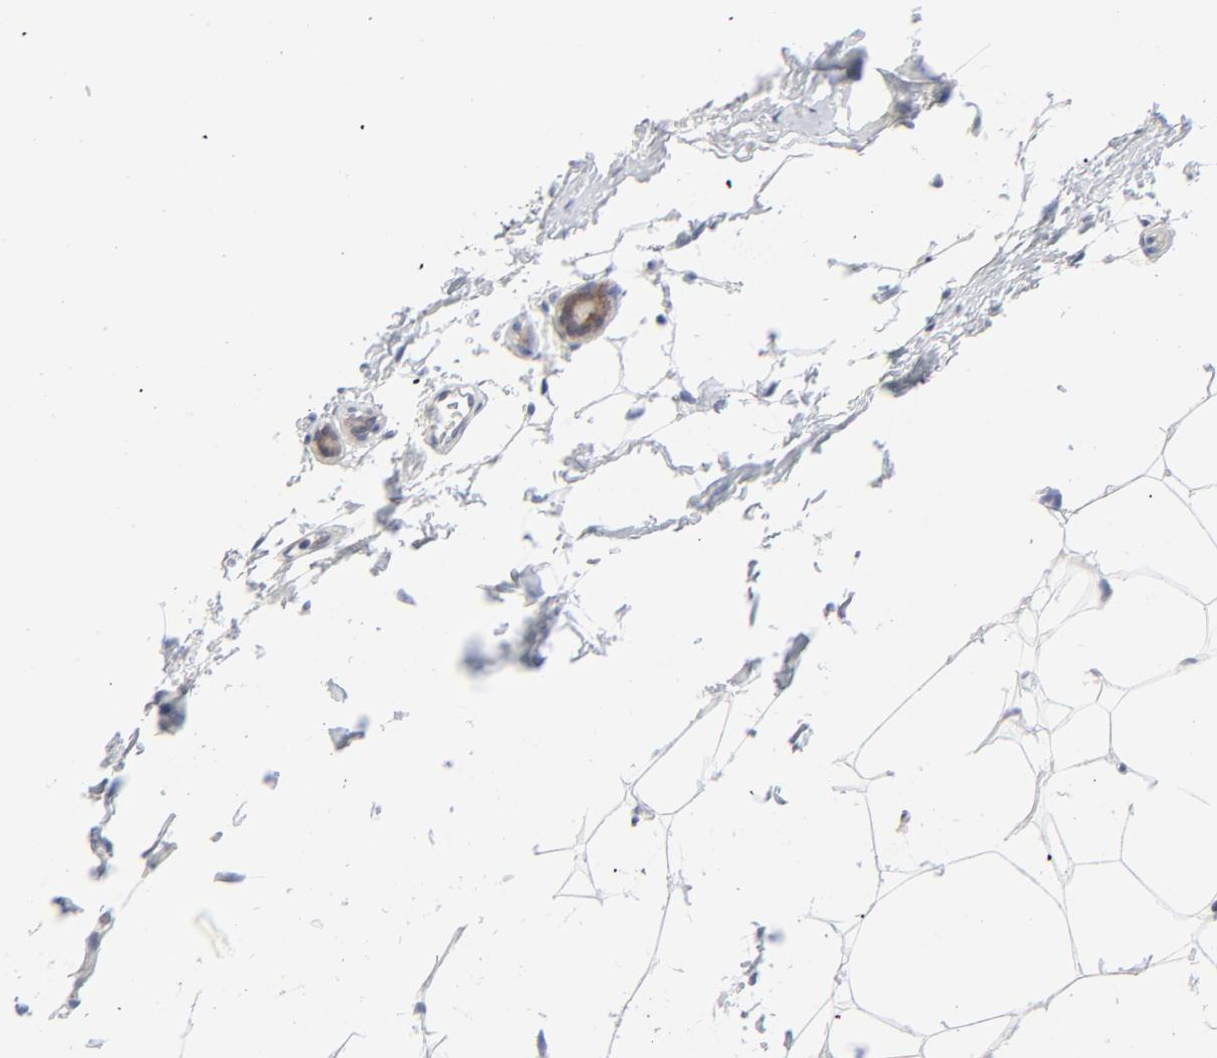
{"staining": {"intensity": "weak", "quantity": "25%-75%", "location": "cytoplasmic/membranous"}, "tissue": "breast cancer", "cell_type": "Tumor cells", "image_type": "cancer", "snomed": [{"axis": "morphology", "description": "Lobular carcinoma"}, {"axis": "topography", "description": "Breast"}], "caption": "Breast cancer stained with IHC reveals weak cytoplasmic/membranous staining in approximately 25%-75% of tumor cells.", "gene": "BID", "patient": {"sex": "female", "age": 55}}